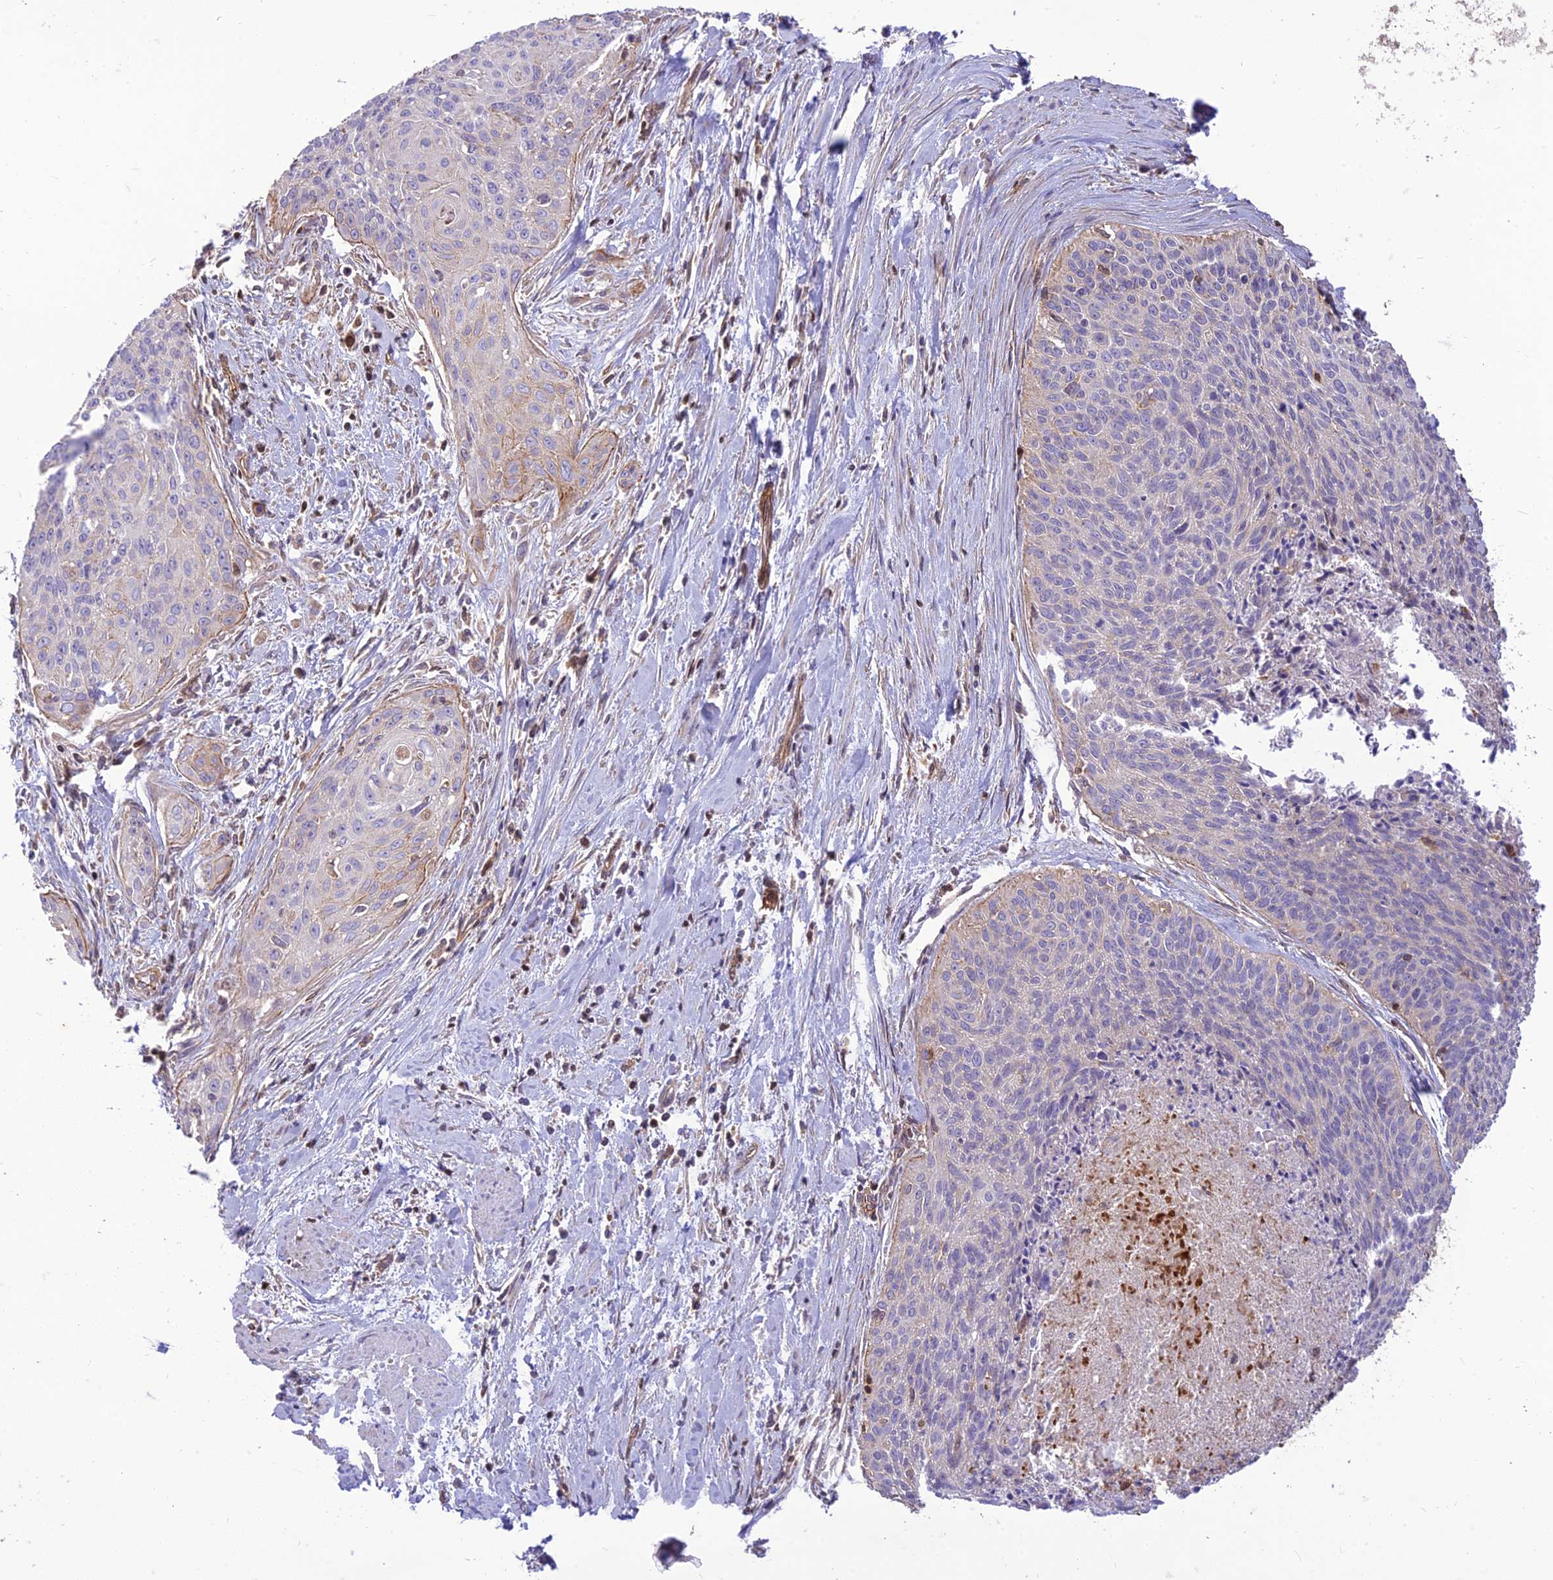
{"staining": {"intensity": "negative", "quantity": "none", "location": "none"}, "tissue": "cervical cancer", "cell_type": "Tumor cells", "image_type": "cancer", "snomed": [{"axis": "morphology", "description": "Squamous cell carcinoma, NOS"}, {"axis": "topography", "description": "Cervix"}], "caption": "DAB immunohistochemical staining of cervical cancer demonstrates no significant expression in tumor cells.", "gene": "HPSE2", "patient": {"sex": "female", "age": 55}}